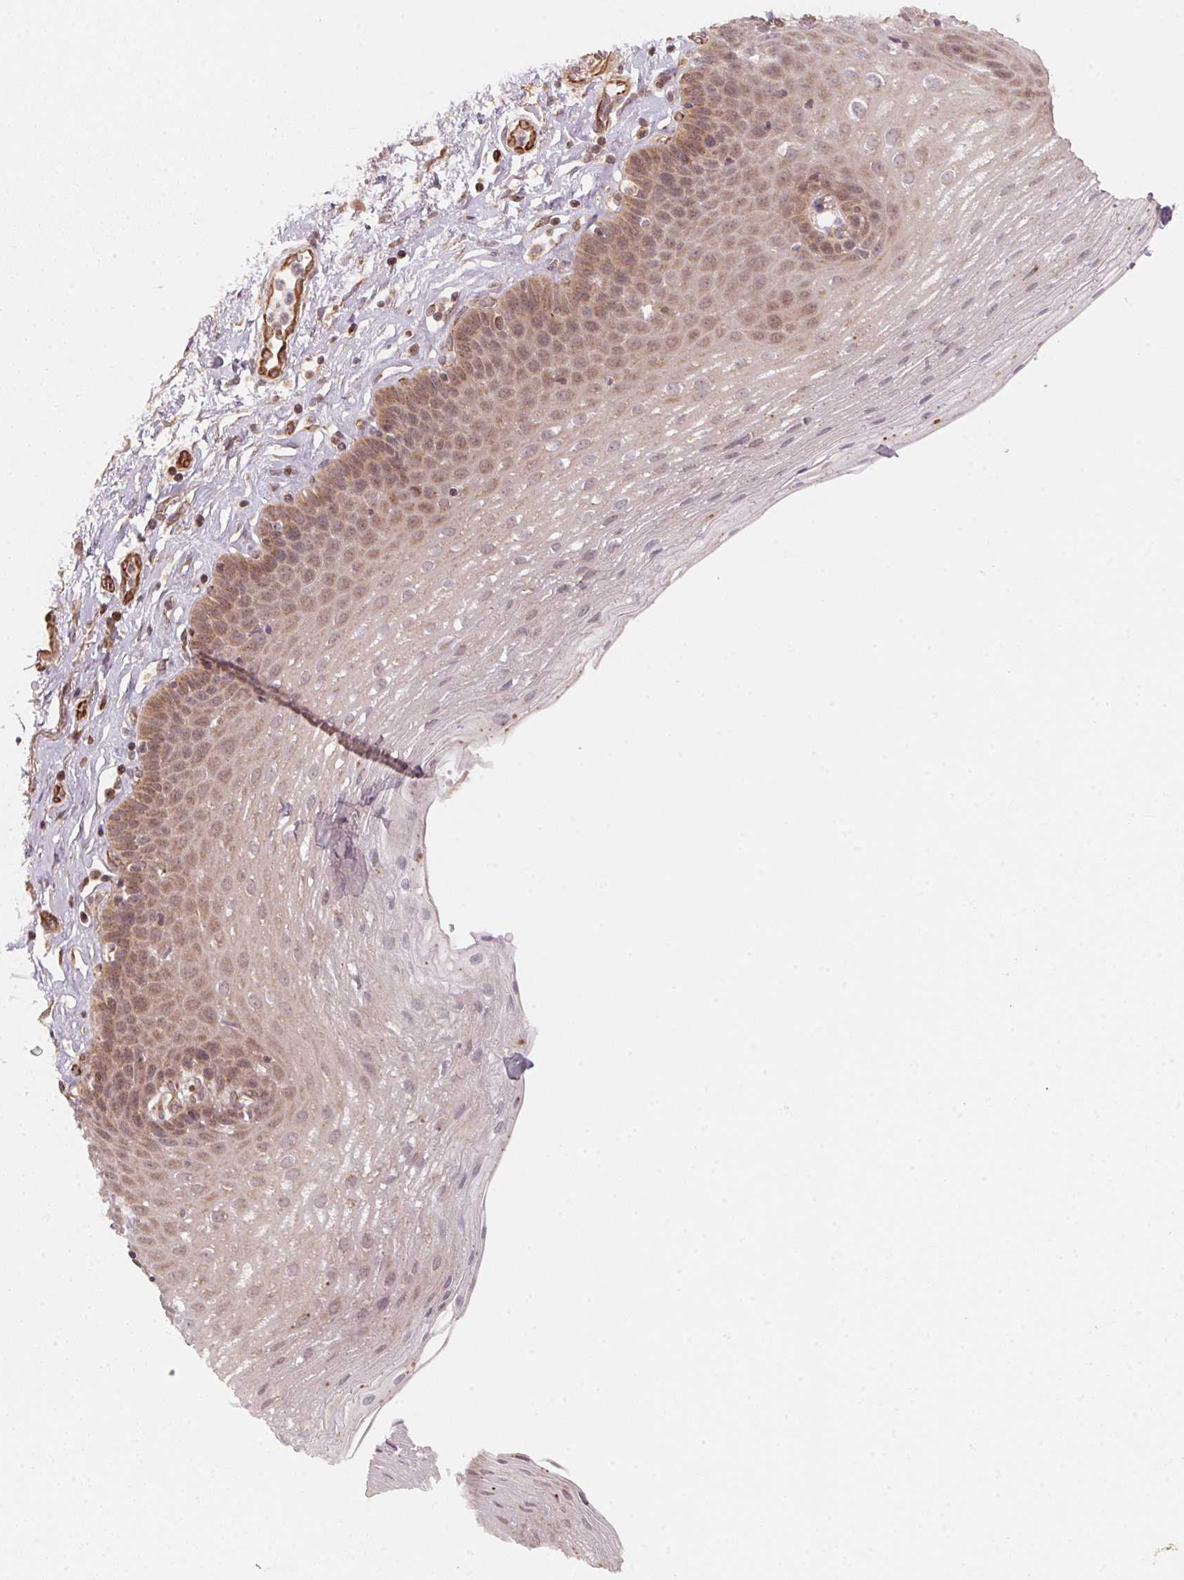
{"staining": {"intensity": "weak", "quantity": "25%-75%", "location": "cytoplasmic/membranous"}, "tissue": "esophagus", "cell_type": "Squamous epithelial cells", "image_type": "normal", "snomed": [{"axis": "morphology", "description": "Normal tissue, NOS"}, {"axis": "topography", "description": "Esophagus"}], "caption": "IHC micrograph of unremarkable human esophagus stained for a protein (brown), which demonstrates low levels of weak cytoplasmic/membranous staining in approximately 25%-75% of squamous epithelial cells.", "gene": "TSPAN12", "patient": {"sex": "female", "age": 81}}